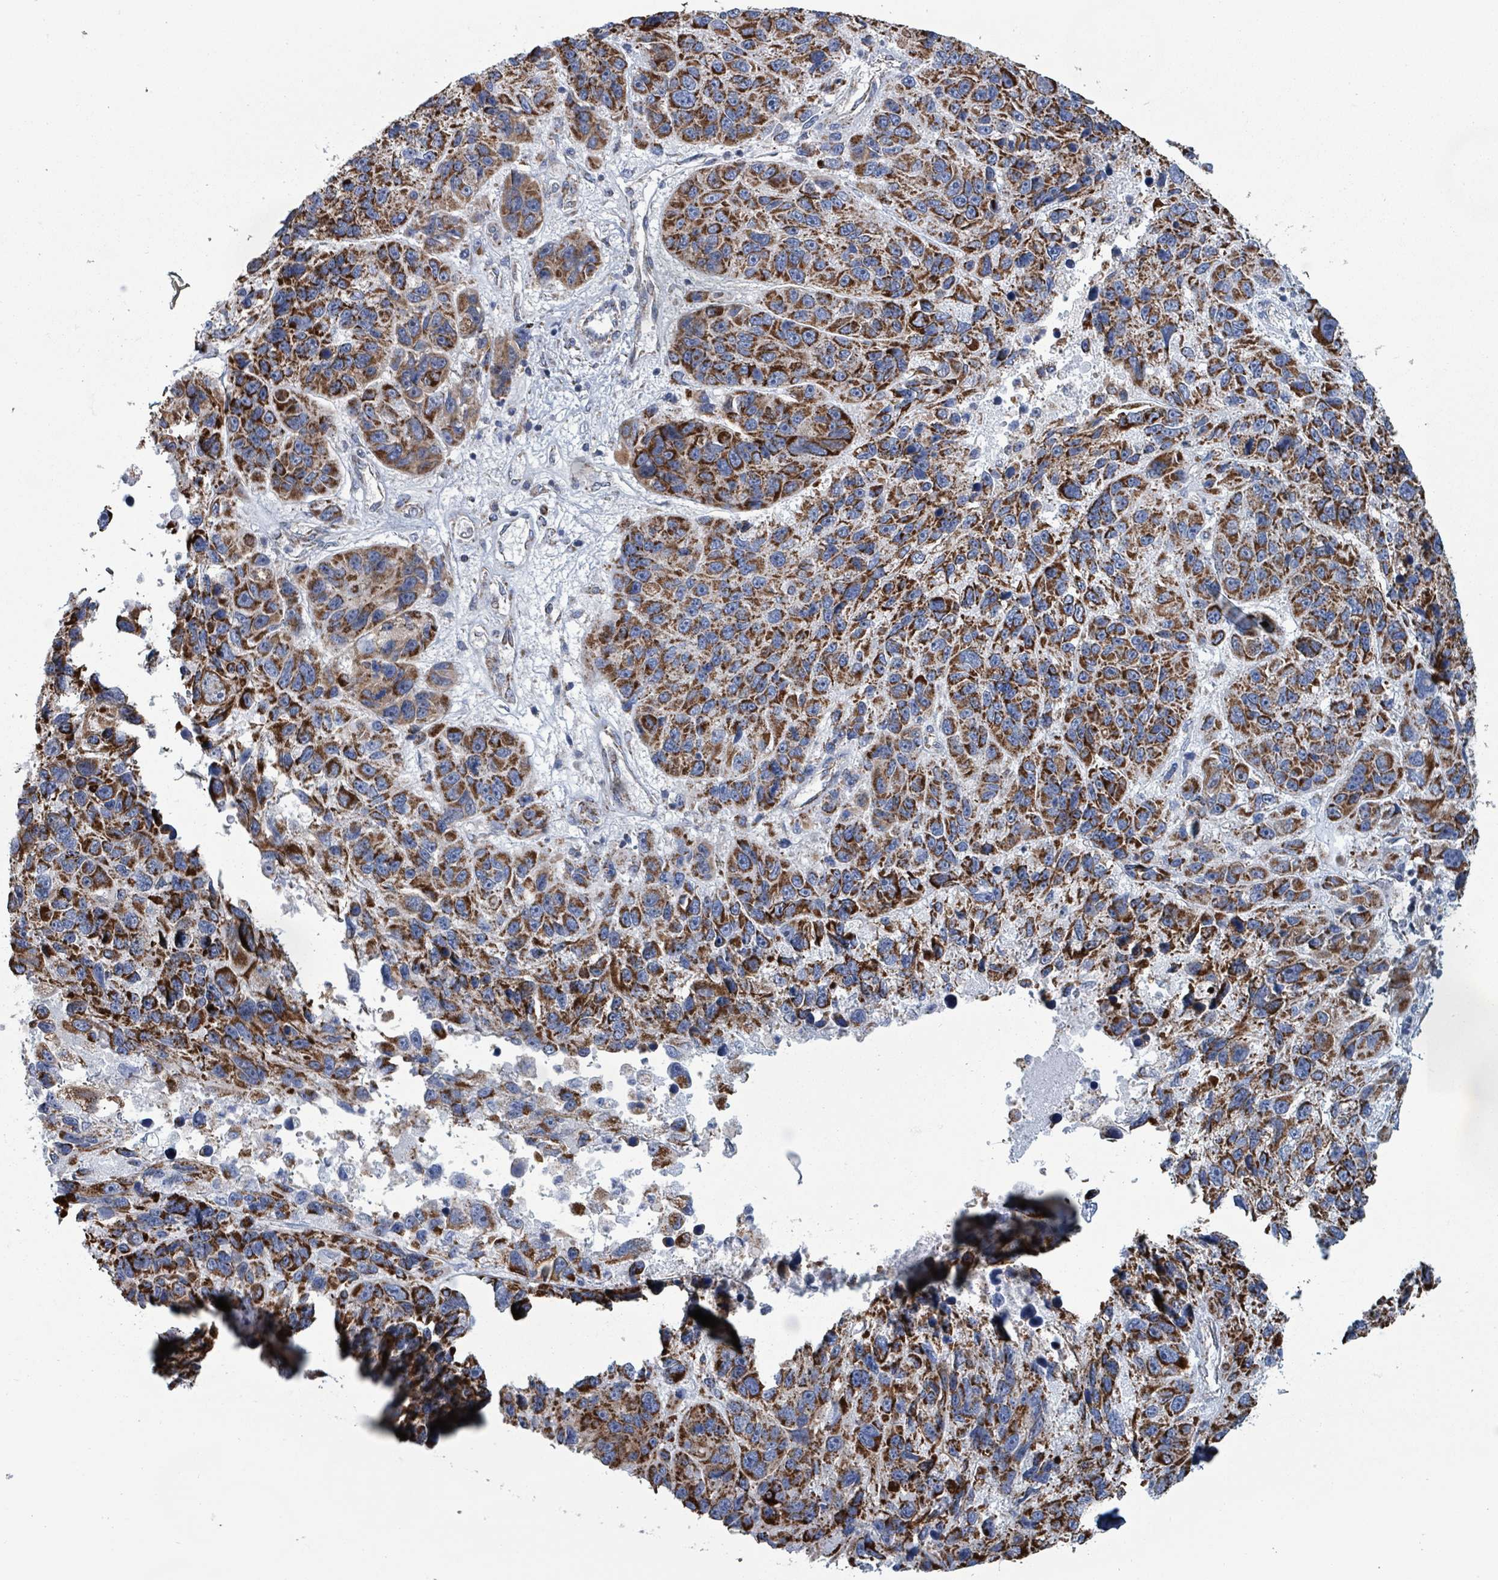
{"staining": {"intensity": "strong", "quantity": ">75%", "location": "cytoplasmic/membranous"}, "tissue": "melanoma", "cell_type": "Tumor cells", "image_type": "cancer", "snomed": [{"axis": "morphology", "description": "Malignant melanoma, NOS"}, {"axis": "topography", "description": "Skin"}], "caption": "Melanoma tissue shows strong cytoplasmic/membranous staining in about >75% of tumor cells", "gene": "IDH3B", "patient": {"sex": "male", "age": 53}}